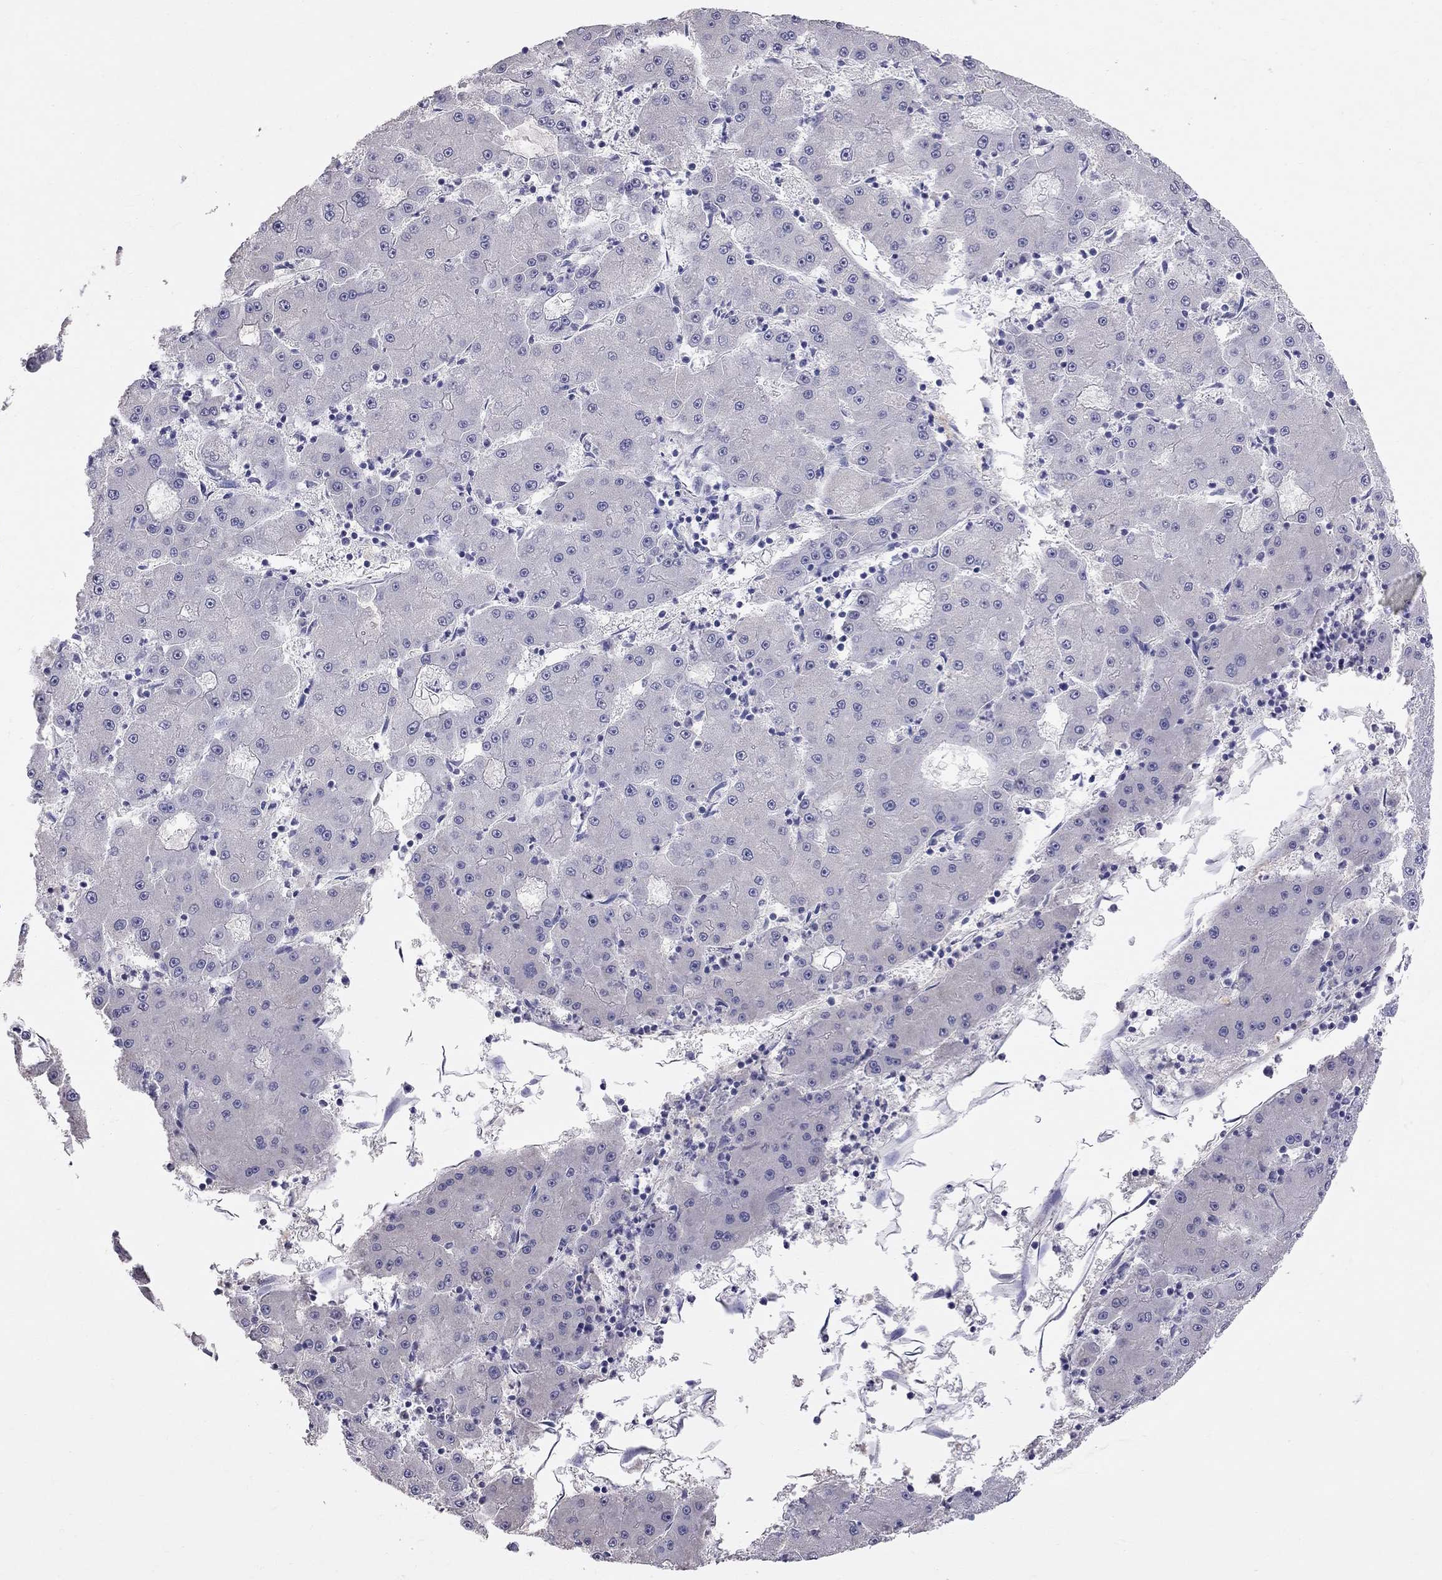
{"staining": {"intensity": "negative", "quantity": "none", "location": "none"}, "tissue": "liver cancer", "cell_type": "Tumor cells", "image_type": "cancer", "snomed": [{"axis": "morphology", "description": "Carcinoma, Hepatocellular, NOS"}, {"axis": "topography", "description": "Liver"}], "caption": "A photomicrograph of liver cancer stained for a protein reveals no brown staining in tumor cells. (Brightfield microscopy of DAB (3,3'-diaminobenzidine) immunohistochemistry (IHC) at high magnification).", "gene": "CFAP91", "patient": {"sex": "male", "age": 73}}